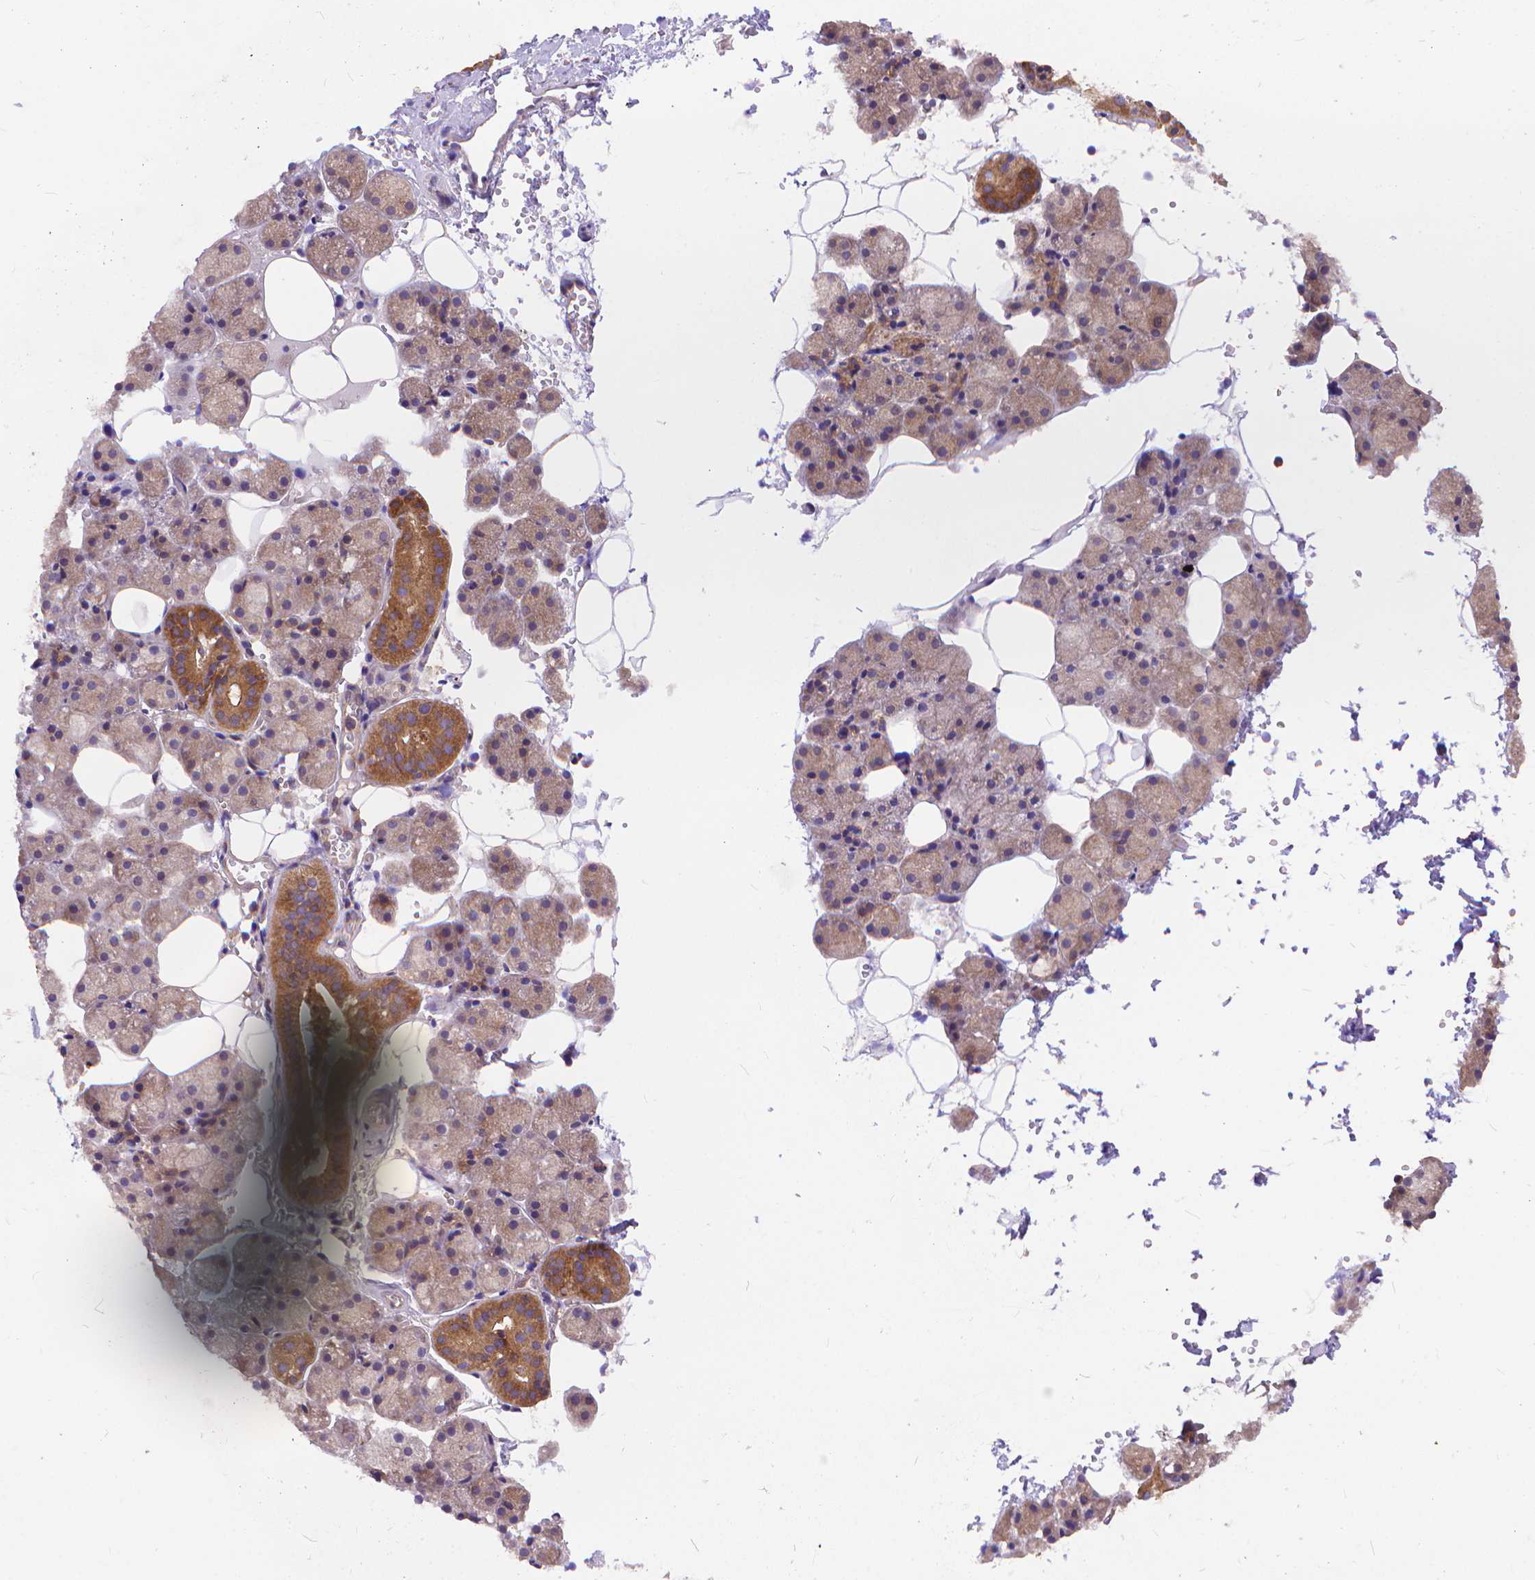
{"staining": {"intensity": "moderate", "quantity": ">75%", "location": "cytoplasmic/membranous"}, "tissue": "salivary gland", "cell_type": "Glandular cells", "image_type": "normal", "snomed": [{"axis": "morphology", "description": "Normal tissue, NOS"}, {"axis": "topography", "description": "Salivary gland"}], "caption": "DAB (3,3'-diaminobenzidine) immunohistochemical staining of normal salivary gland shows moderate cytoplasmic/membranous protein expression in approximately >75% of glandular cells.", "gene": "ARAP1", "patient": {"sex": "male", "age": 38}}